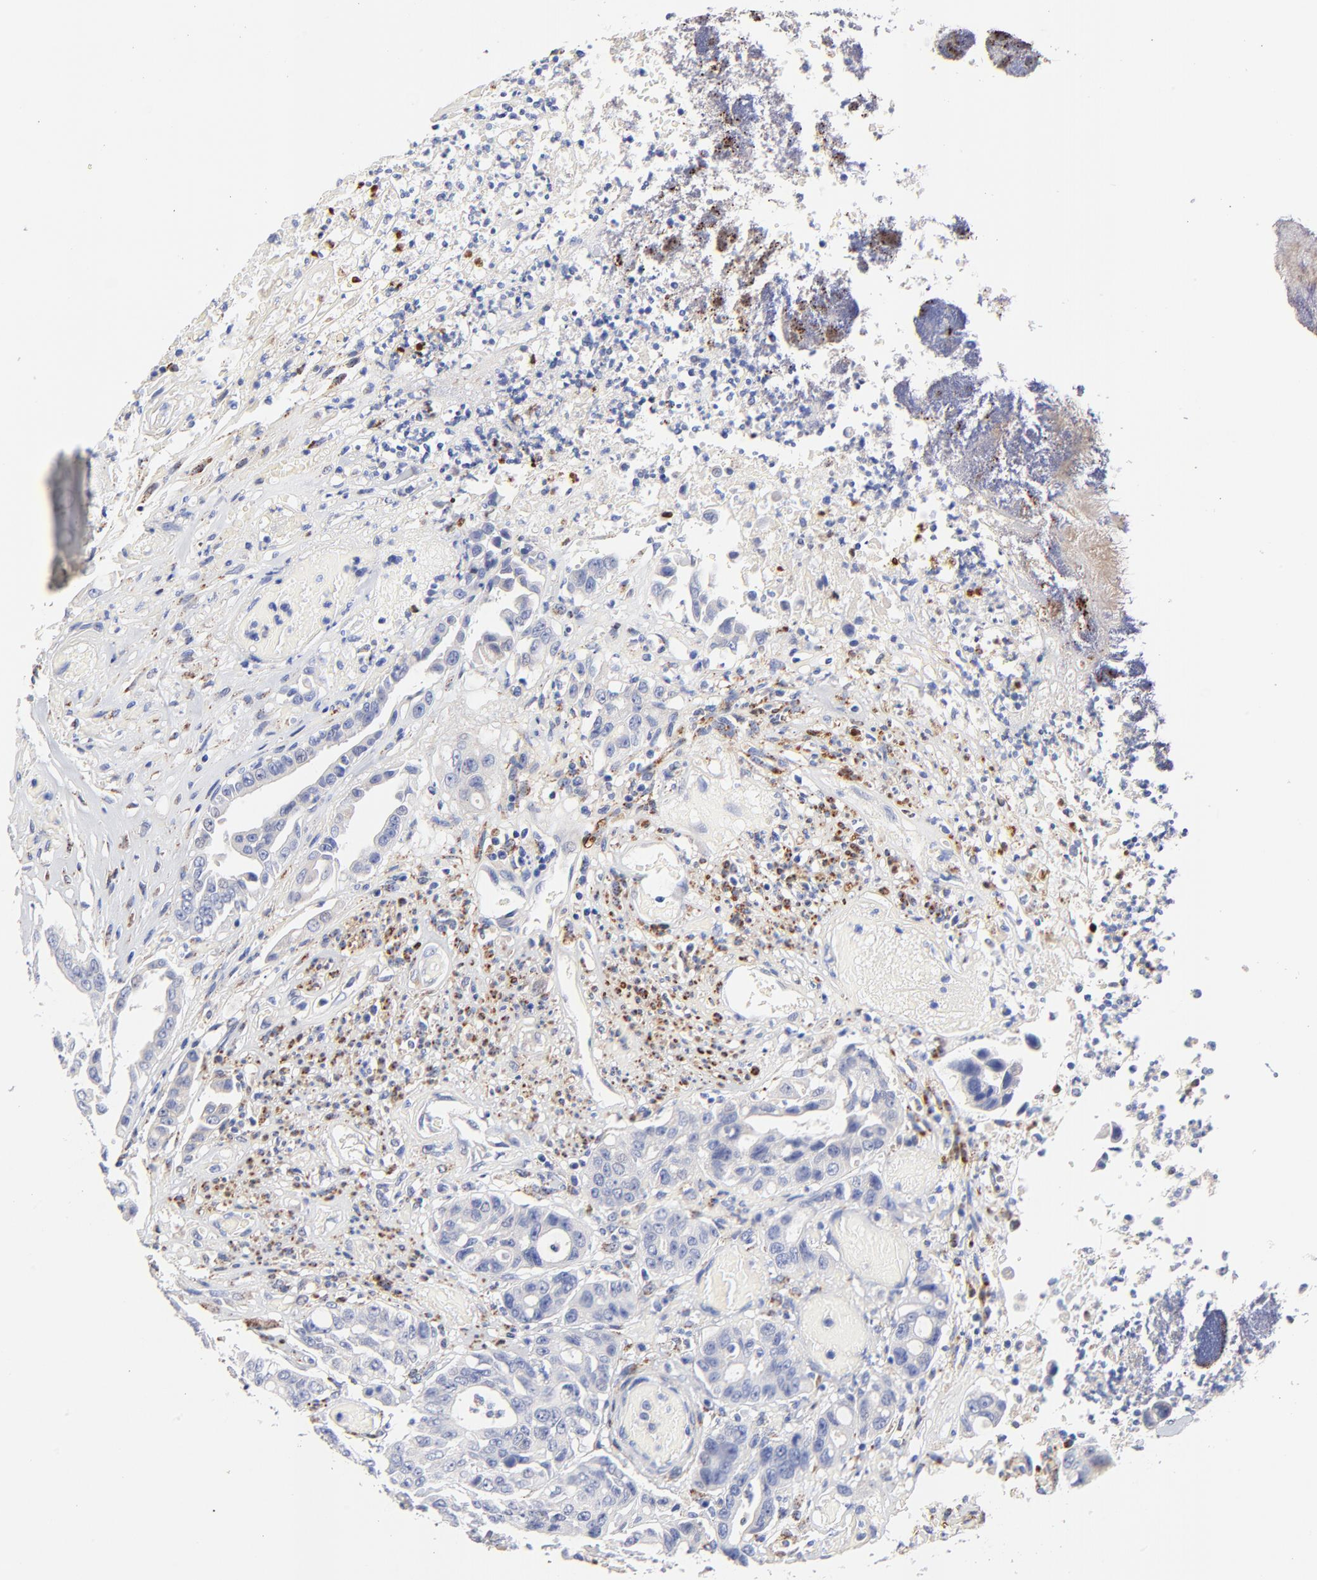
{"staining": {"intensity": "negative", "quantity": "none", "location": "none"}, "tissue": "colorectal cancer", "cell_type": "Tumor cells", "image_type": "cancer", "snomed": [{"axis": "morphology", "description": "Adenocarcinoma, NOS"}, {"axis": "topography", "description": "Colon"}], "caption": "Immunohistochemistry histopathology image of human adenocarcinoma (colorectal) stained for a protein (brown), which shows no positivity in tumor cells. (Brightfield microscopy of DAB (3,3'-diaminobenzidine) immunohistochemistry at high magnification).", "gene": "FBXO10", "patient": {"sex": "female", "age": 70}}